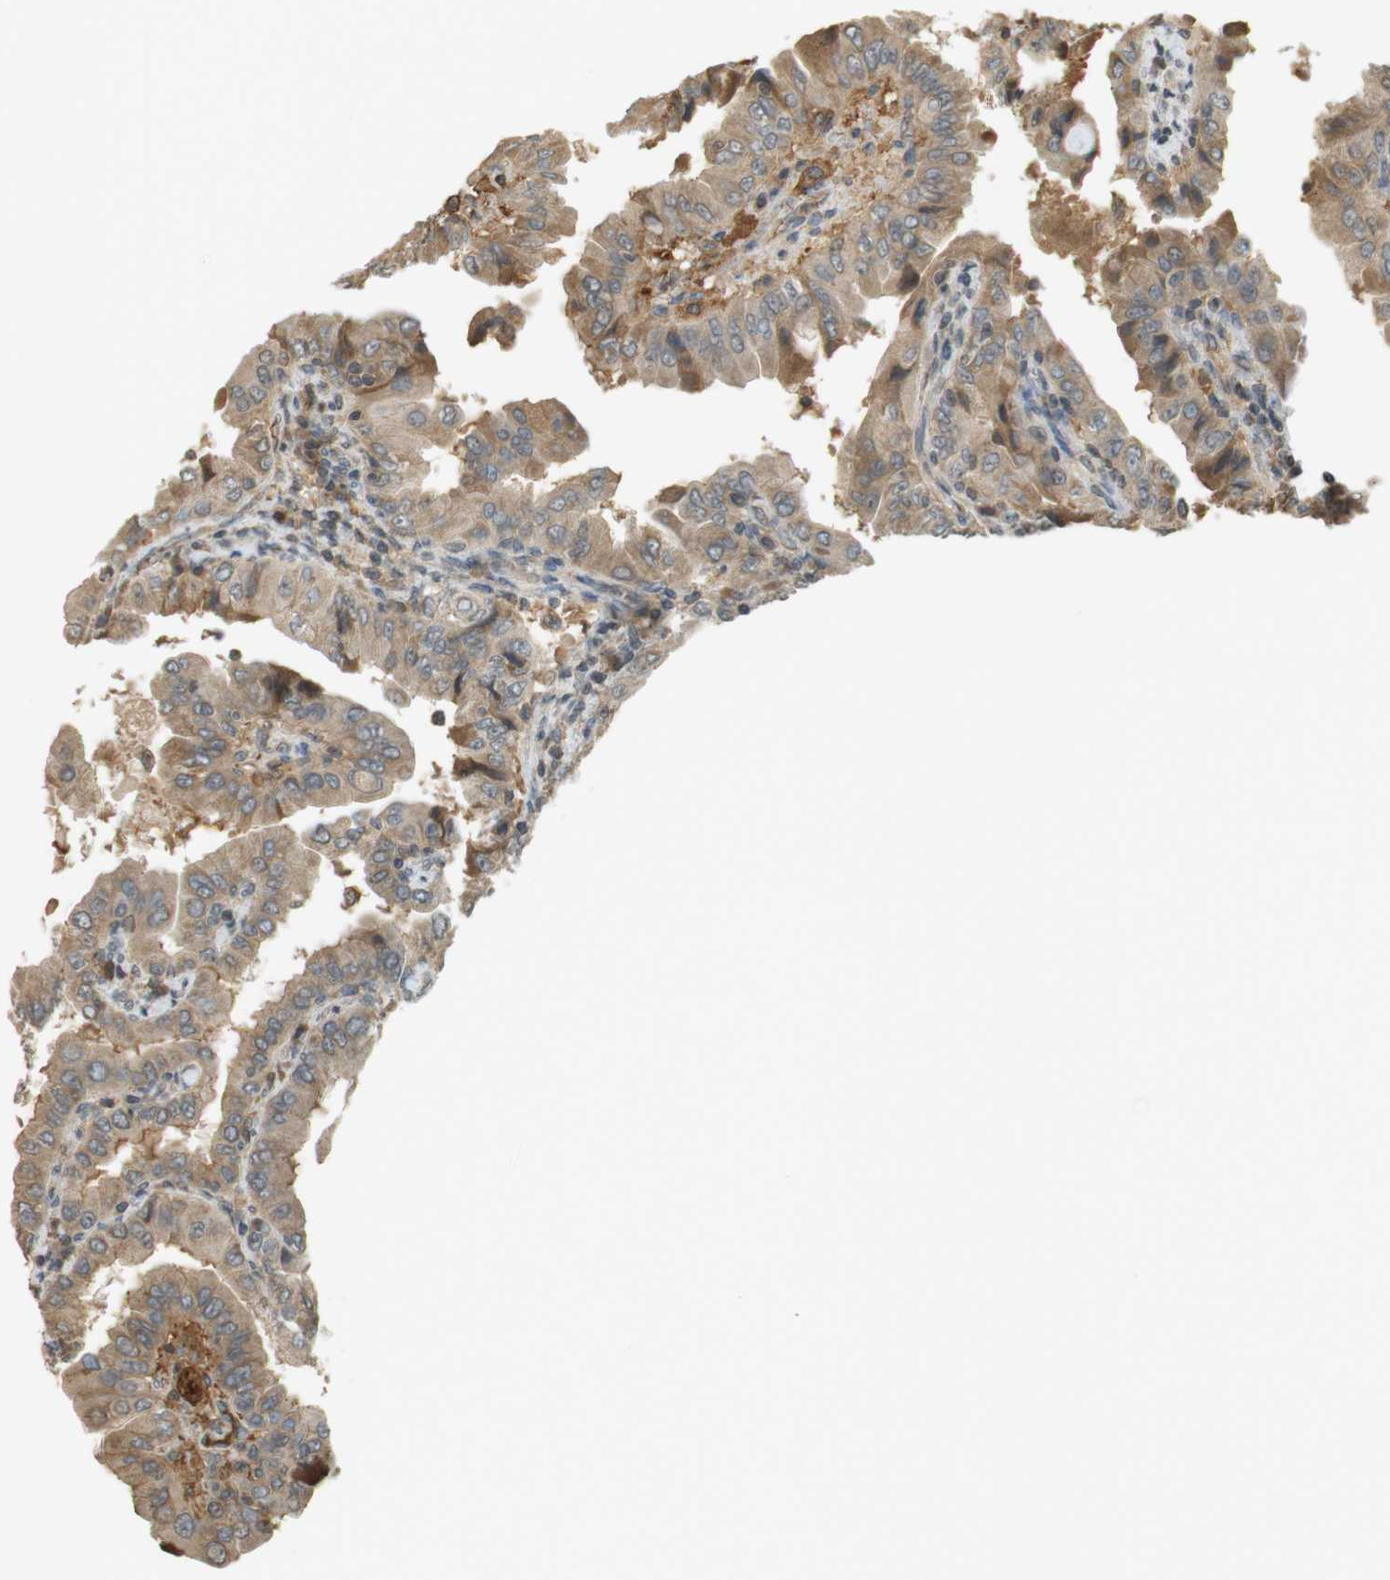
{"staining": {"intensity": "moderate", "quantity": ">75%", "location": "cytoplasmic/membranous"}, "tissue": "thyroid cancer", "cell_type": "Tumor cells", "image_type": "cancer", "snomed": [{"axis": "morphology", "description": "Papillary adenocarcinoma, NOS"}, {"axis": "topography", "description": "Thyroid gland"}], "caption": "A high-resolution image shows immunohistochemistry staining of papillary adenocarcinoma (thyroid), which displays moderate cytoplasmic/membranous staining in about >75% of tumor cells. The staining is performed using DAB (3,3'-diaminobenzidine) brown chromogen to label protein expression. The nuclei are counter-stained blue using hematoxylin.", "gene": "SRR", "patient": {"sex": "male", "age": 33}}